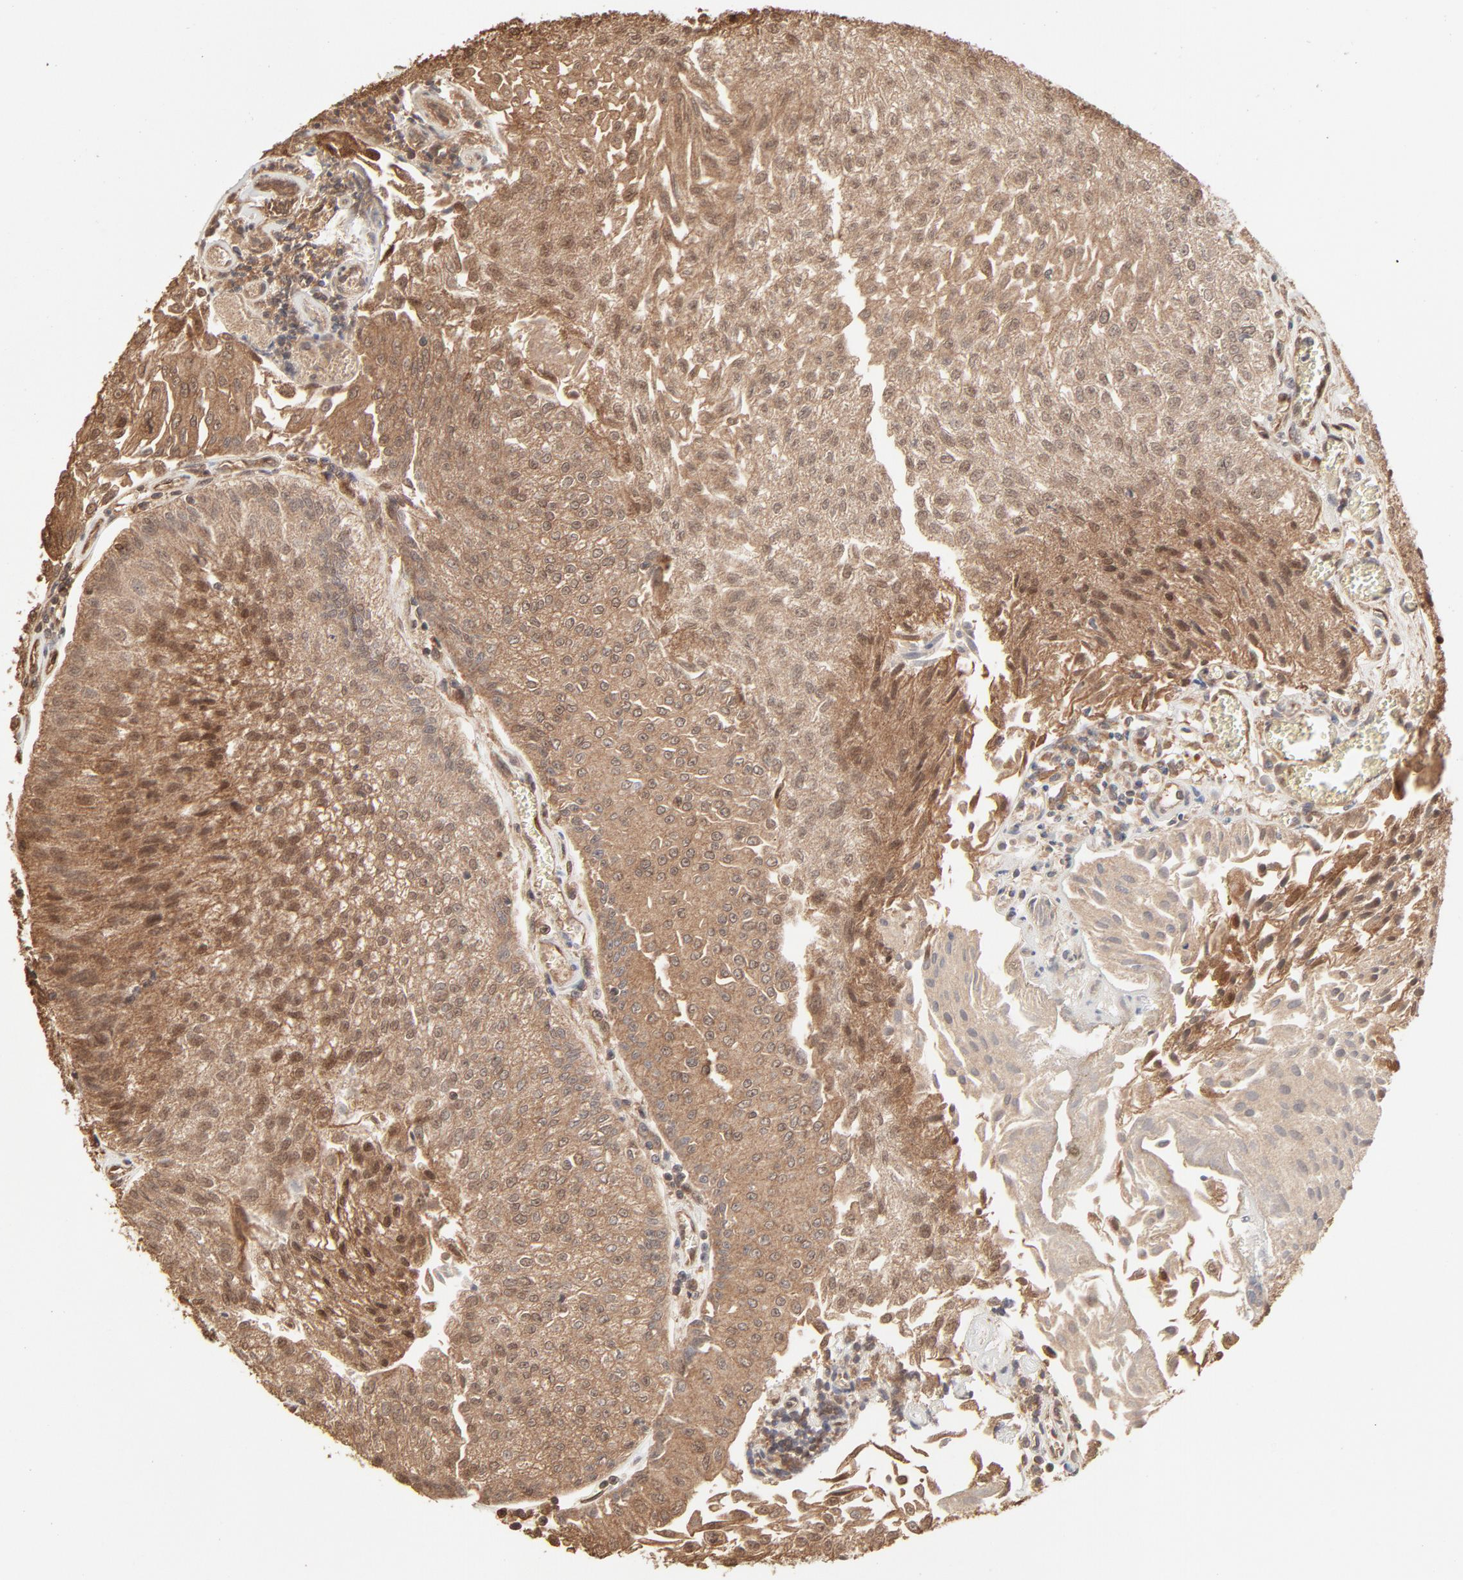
{"staining": {"intensity": "moderate", "quantity": ">75%", "location": "cytoplasmic/membranous,nuclear"}, "tissue": "urothelial cancer", "cell_type": "Tumor cells", "image_type": "cancer", "snomed": [{"axis": "morphology", "description": "Urothelial carcinoma, Low grade"}, {"axis": "topography", "description": "Urinary bladder"}], "caption": "DAB (3,3'-diaminobenzidine) immunohistochemical staining of urothelial cancer reveals moderate cytoplasmic/membranous and nuclear protein expression in approximately >75% of tumor cells. The protein of interest is shown in brown color, while the nuclei are stained blue.", "gene": "PPP2CA", "patient": {"sex": "male", "age": 86}}